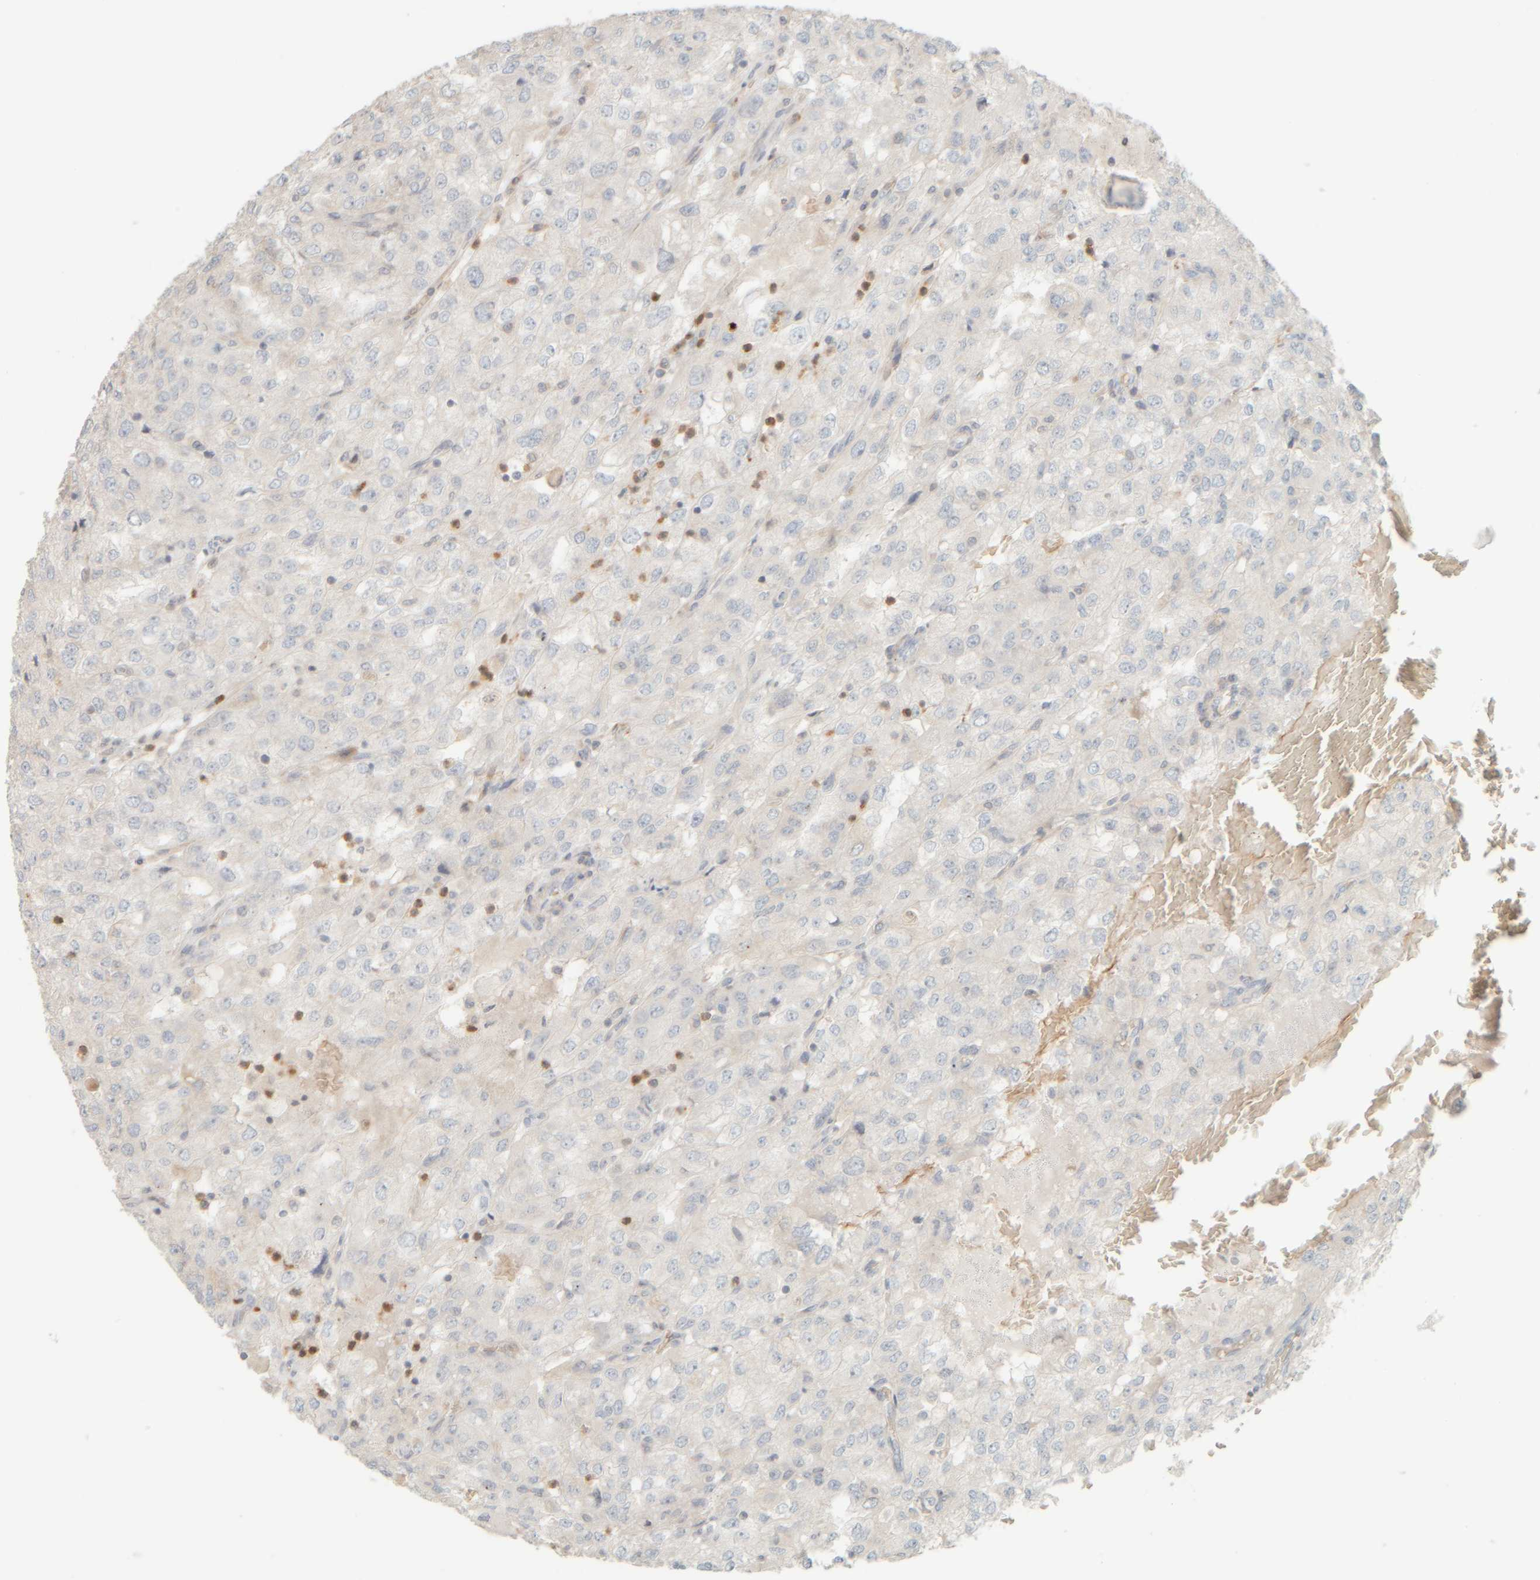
{"staining": {"intensity": "negative", "quantity": "none", "location": "none"}, "tissue": "renal cancer", "cell_type": "Tumor cells", "image_type": "cancer", "snomed": [{"axis": "morphology", "description": "Adenocarcinoma, NOS"}, {"axis": "topography", "description": "Kidney"}], "caption": "Tumor cells show no significant protein staining in renal adenocarcinoma.", "gene": "PTGES3L-AARSD1", "patient": {"sex": "female", "age": 54}}